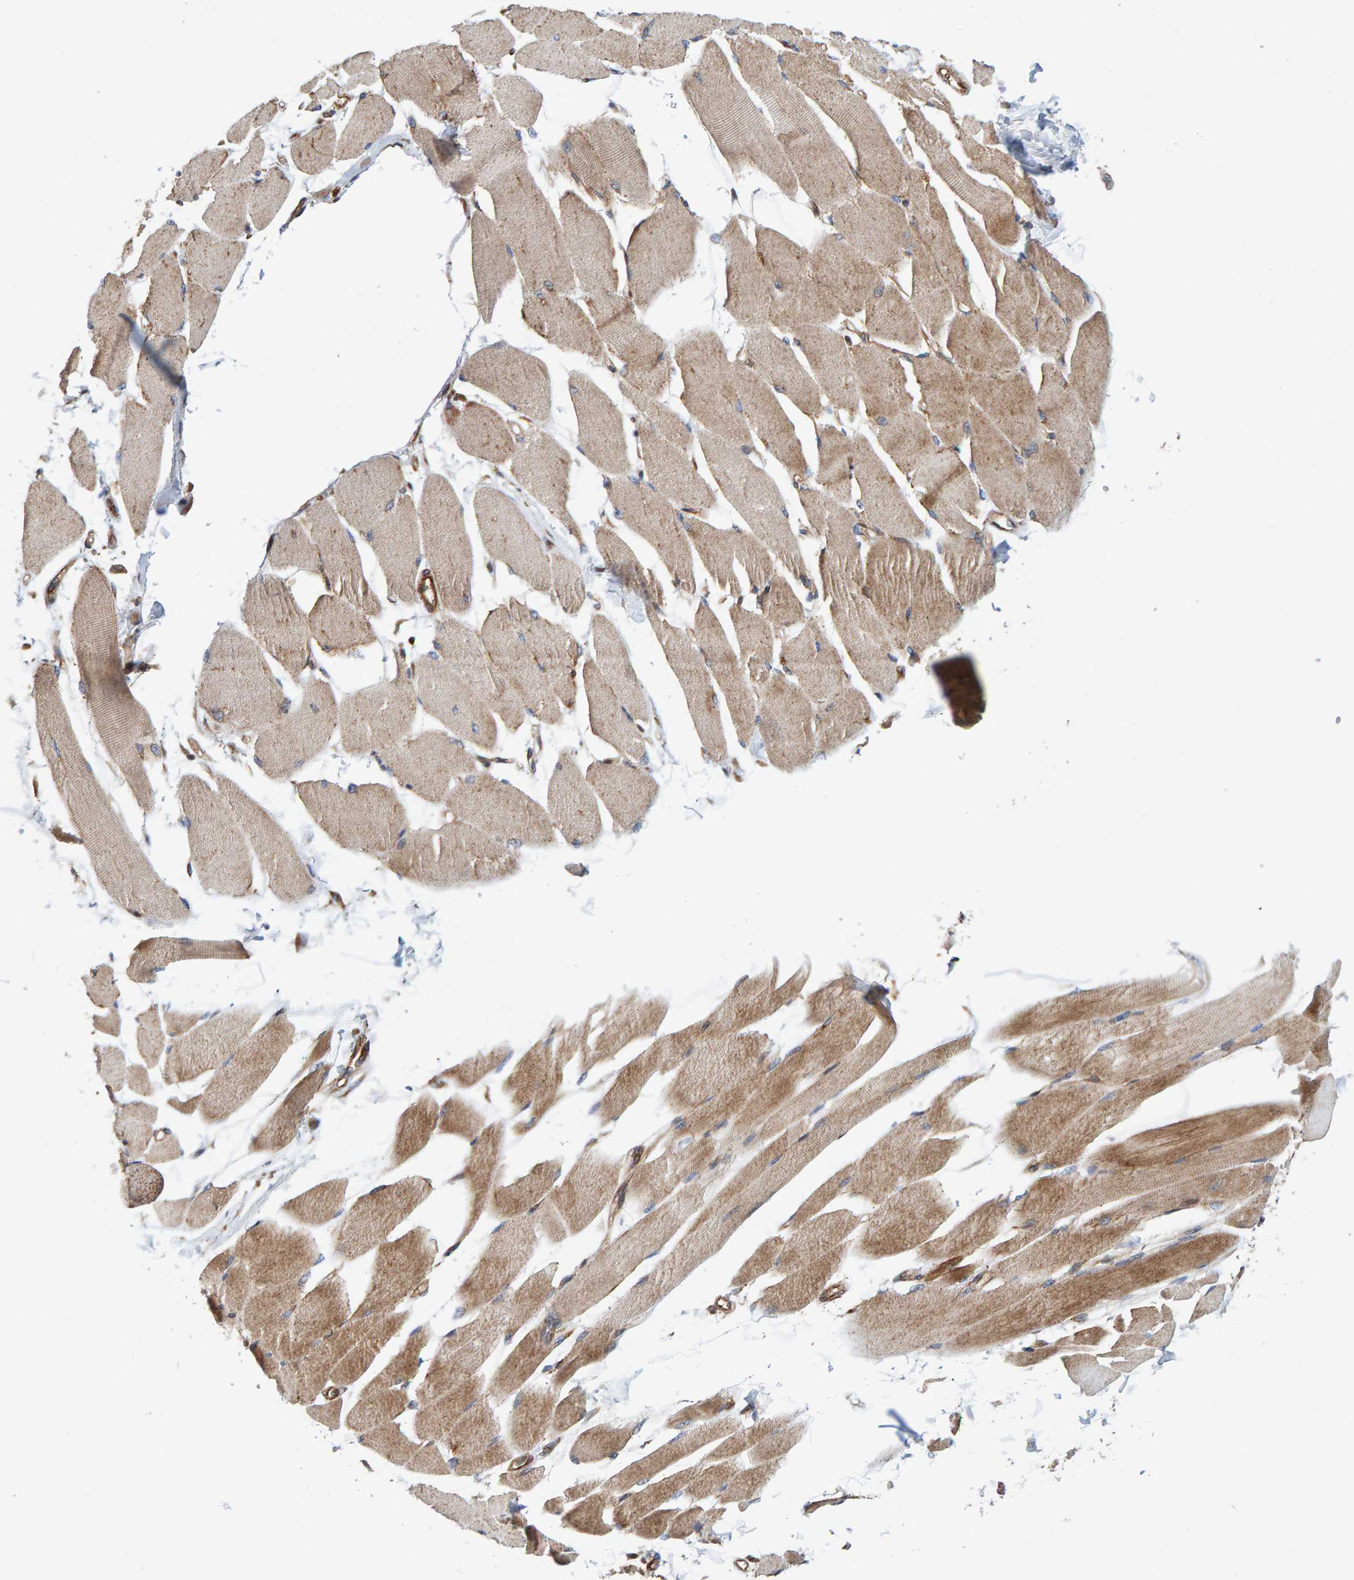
{"staining": {"intensity": "weak", "quantity": ">75%", "location": "cytoplasmic/membranous"}, "tissue": "skeletal muscle", "cell_type": "Myocytes", "image_type": "normal", "snomed": [{"axis": "morphology", "description": "Normal tissue, NOS"}, {"axis": "topography", "description": "Skeletal muscle"}, {"axis": "topography", "description": "Peripheral nerve tissue"}], "caption": "Immunohistochemistry (IHC) of normal human skeletal muscle displays low levels of weak cytoplasmic/membranous positivity in approximately >75% of myocytes. (Stains: DAB in brown, nuclei in blue, Microscopy: brightfield microscopy at high magnification).", "gene": "KIAA0753", "patient": {"sex": "female", "age": 84}}